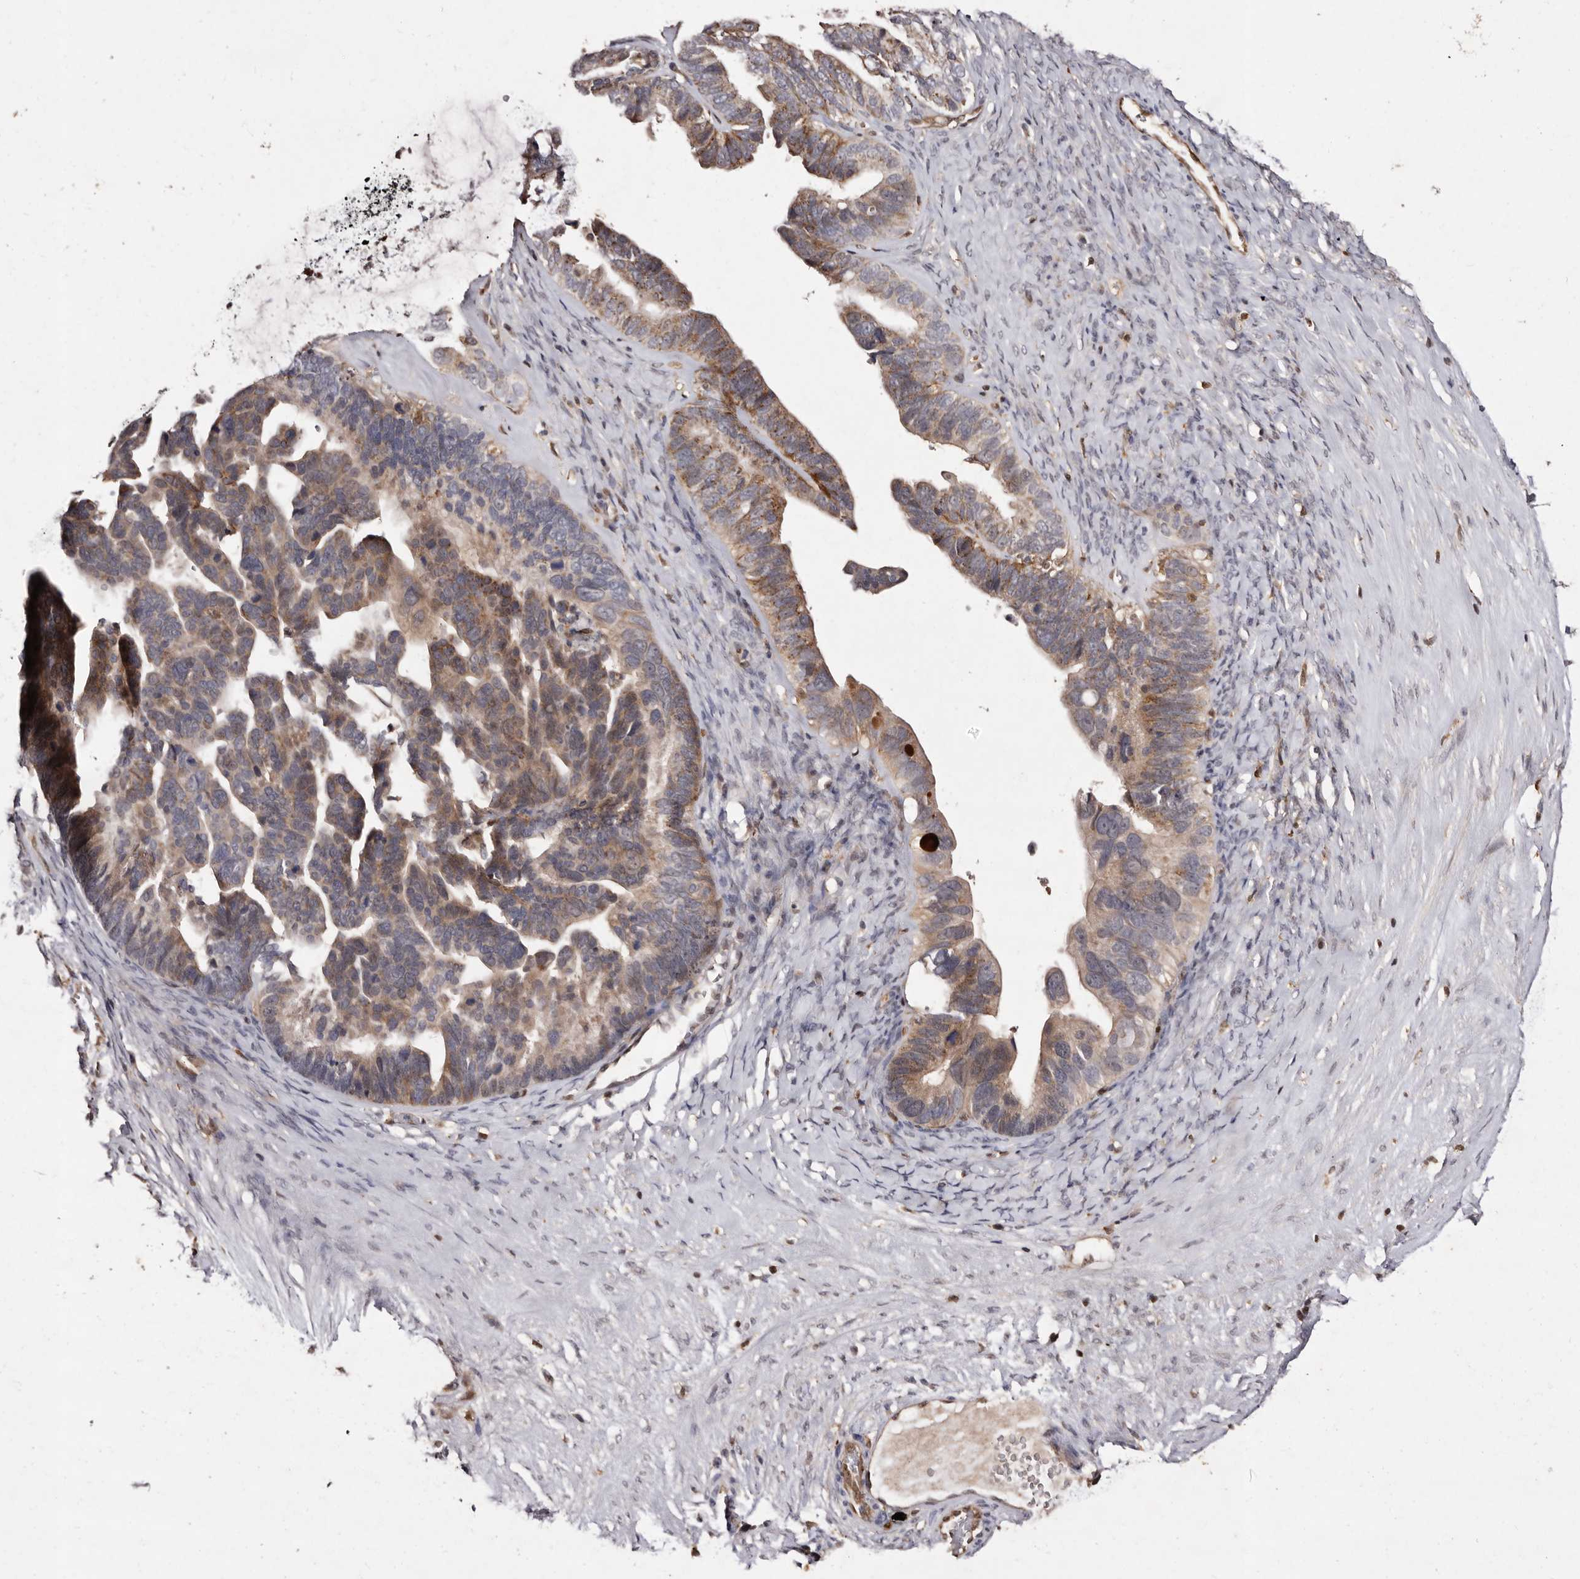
{"staining": {"intensity": "moderate", "quantity": ">75%", "location": "cytoplasmic/membranous"}, "tissue": "ovarian cancer", "cell_type": "Tumor cells", "image_type": "cancer", "snomed": [{"axis": "morphology", "description": "Cystadenocarcinoma, serous, NOS"}, {"axis": "topography", "description": "Ovary"}], "caption": "Human serous cystadenocarcinoma (ovarian) stained with a protein marker exhibits moderate staining in tumor cells.", "gene": "GIMAP4", "patient": {"sex": "female", "age": 56}}